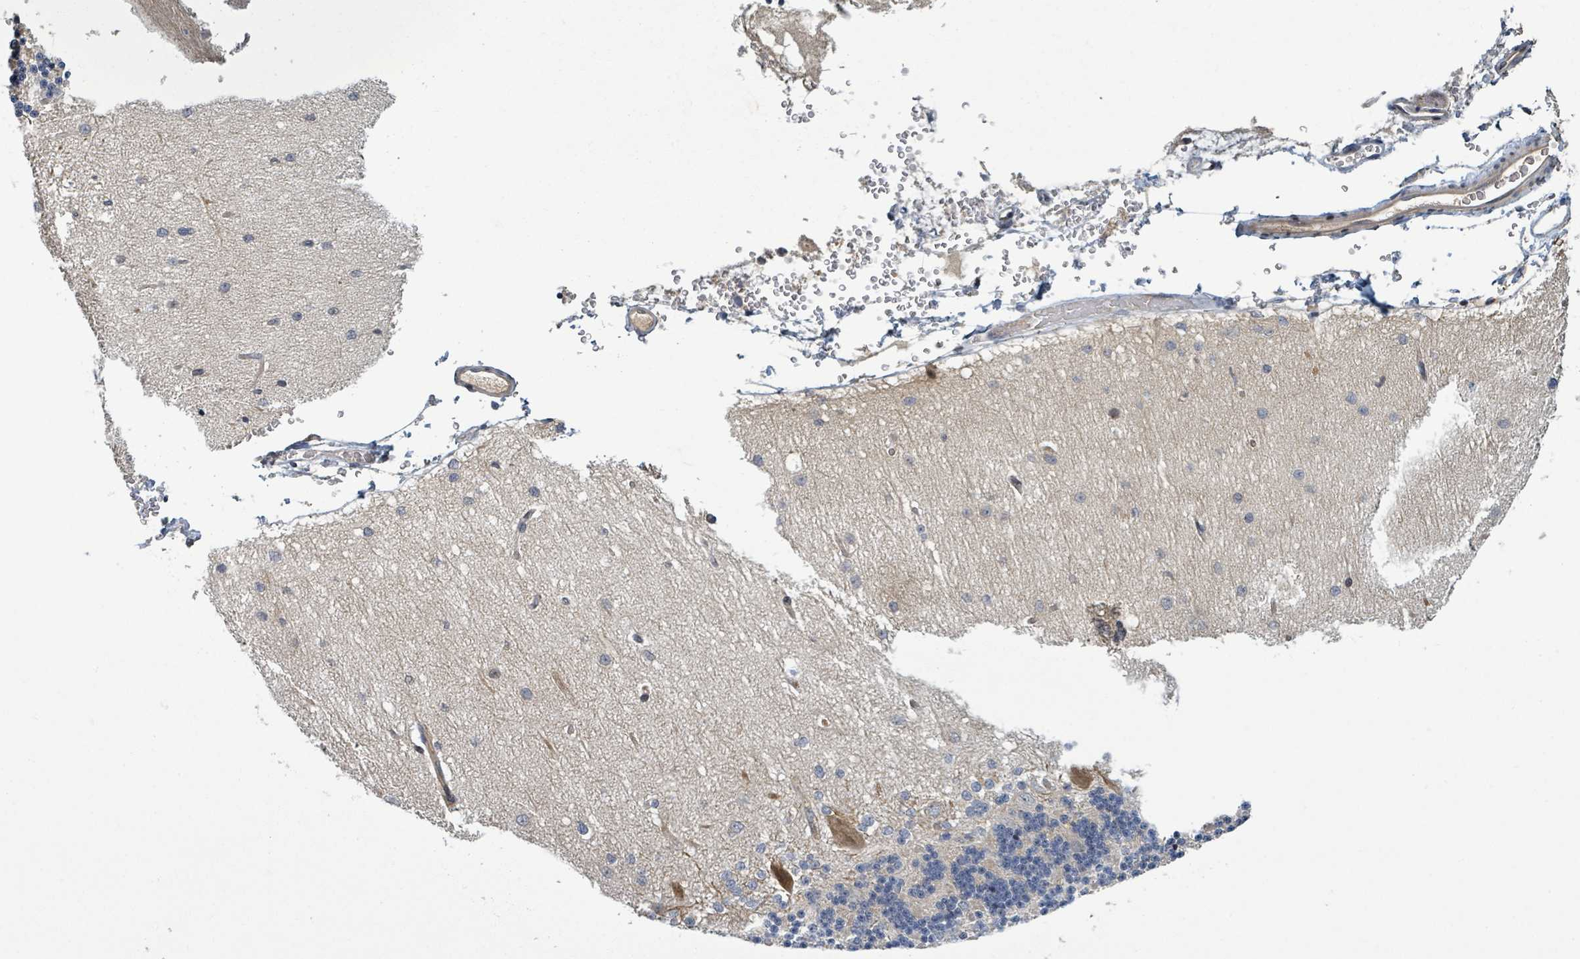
{"staining": {"intensity": "negative", "quantity": "none", "location": "none"}, "tissue": "cerebellum", "cell_type": "Cells in granular layer", "image_type": "normal", "snomed": [{"axis": "morphology", "description": "Normal tissue, NOS"}, {"axis": "topography", "description": "Cerebellum"}], "caption": "Immunohistochemistry (IHC) of benign human cerebellum demonstrates no expression in cells in granular layer. The staining was performed using DAB (3,3'-diaminobenzidine) to visualize the protein expression in brown, while the nuclei were stained in blue with hematoxylin (Magnification: 20x).", "gene": "ITGA11", "patient": {"sex": "female", "age": 29}}